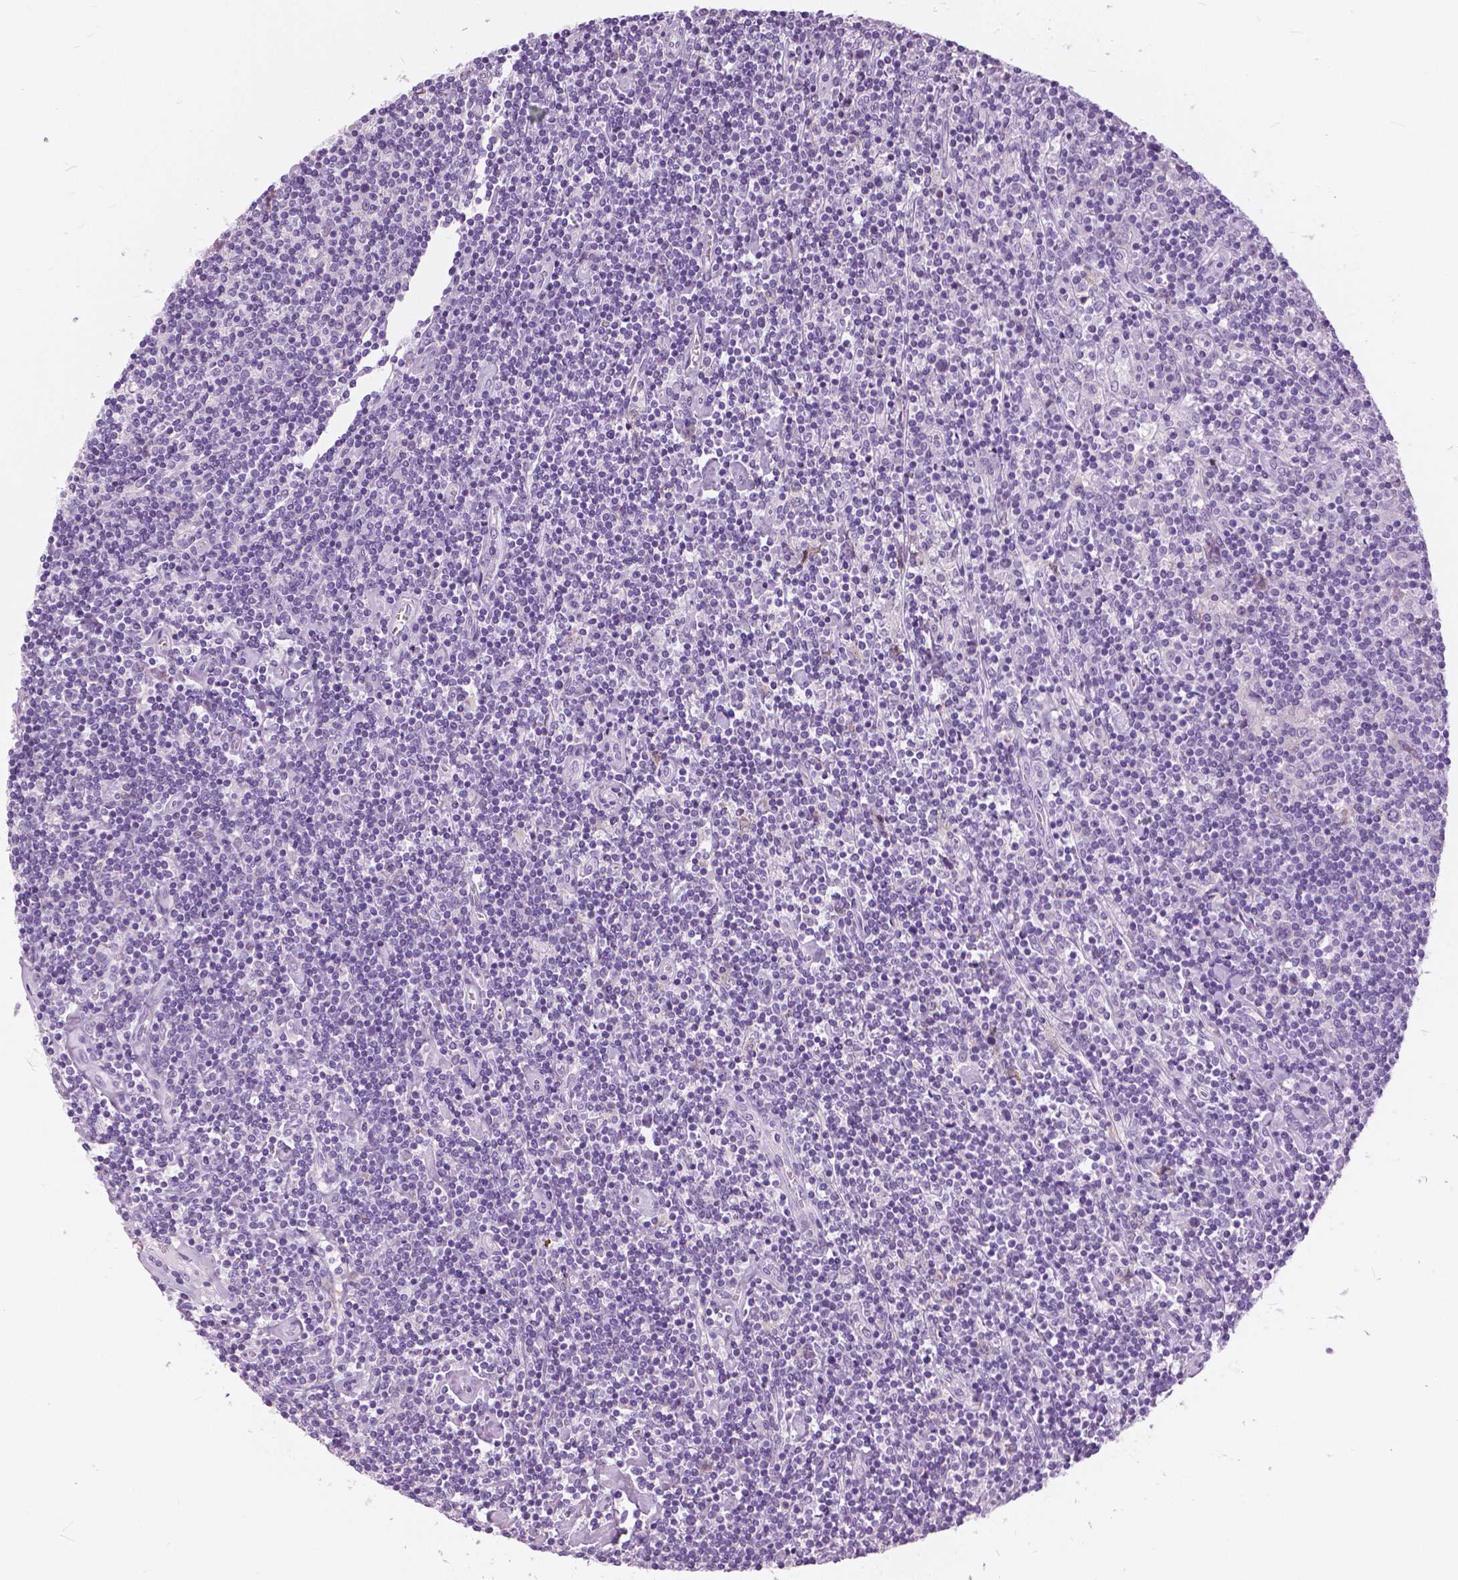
{"staining": {"intensity": "negative", "quantity": "none", "location": "none"}, "tissue": "lymphoma", "cell_type": "Tumor cells", "image_type": "cancer", "snomed": [{"axis": "morphology", "description": "Hodgkin's disease, NOS"}, {"axis": "topography", "description": "Lymph node"}], "caption": "Immunohistochemical staining of human Hodgkin's disease displays no significant staining in tumor cells.", "gene": "SERPINI1", "patient": {"sex": "male", "age": 40}}